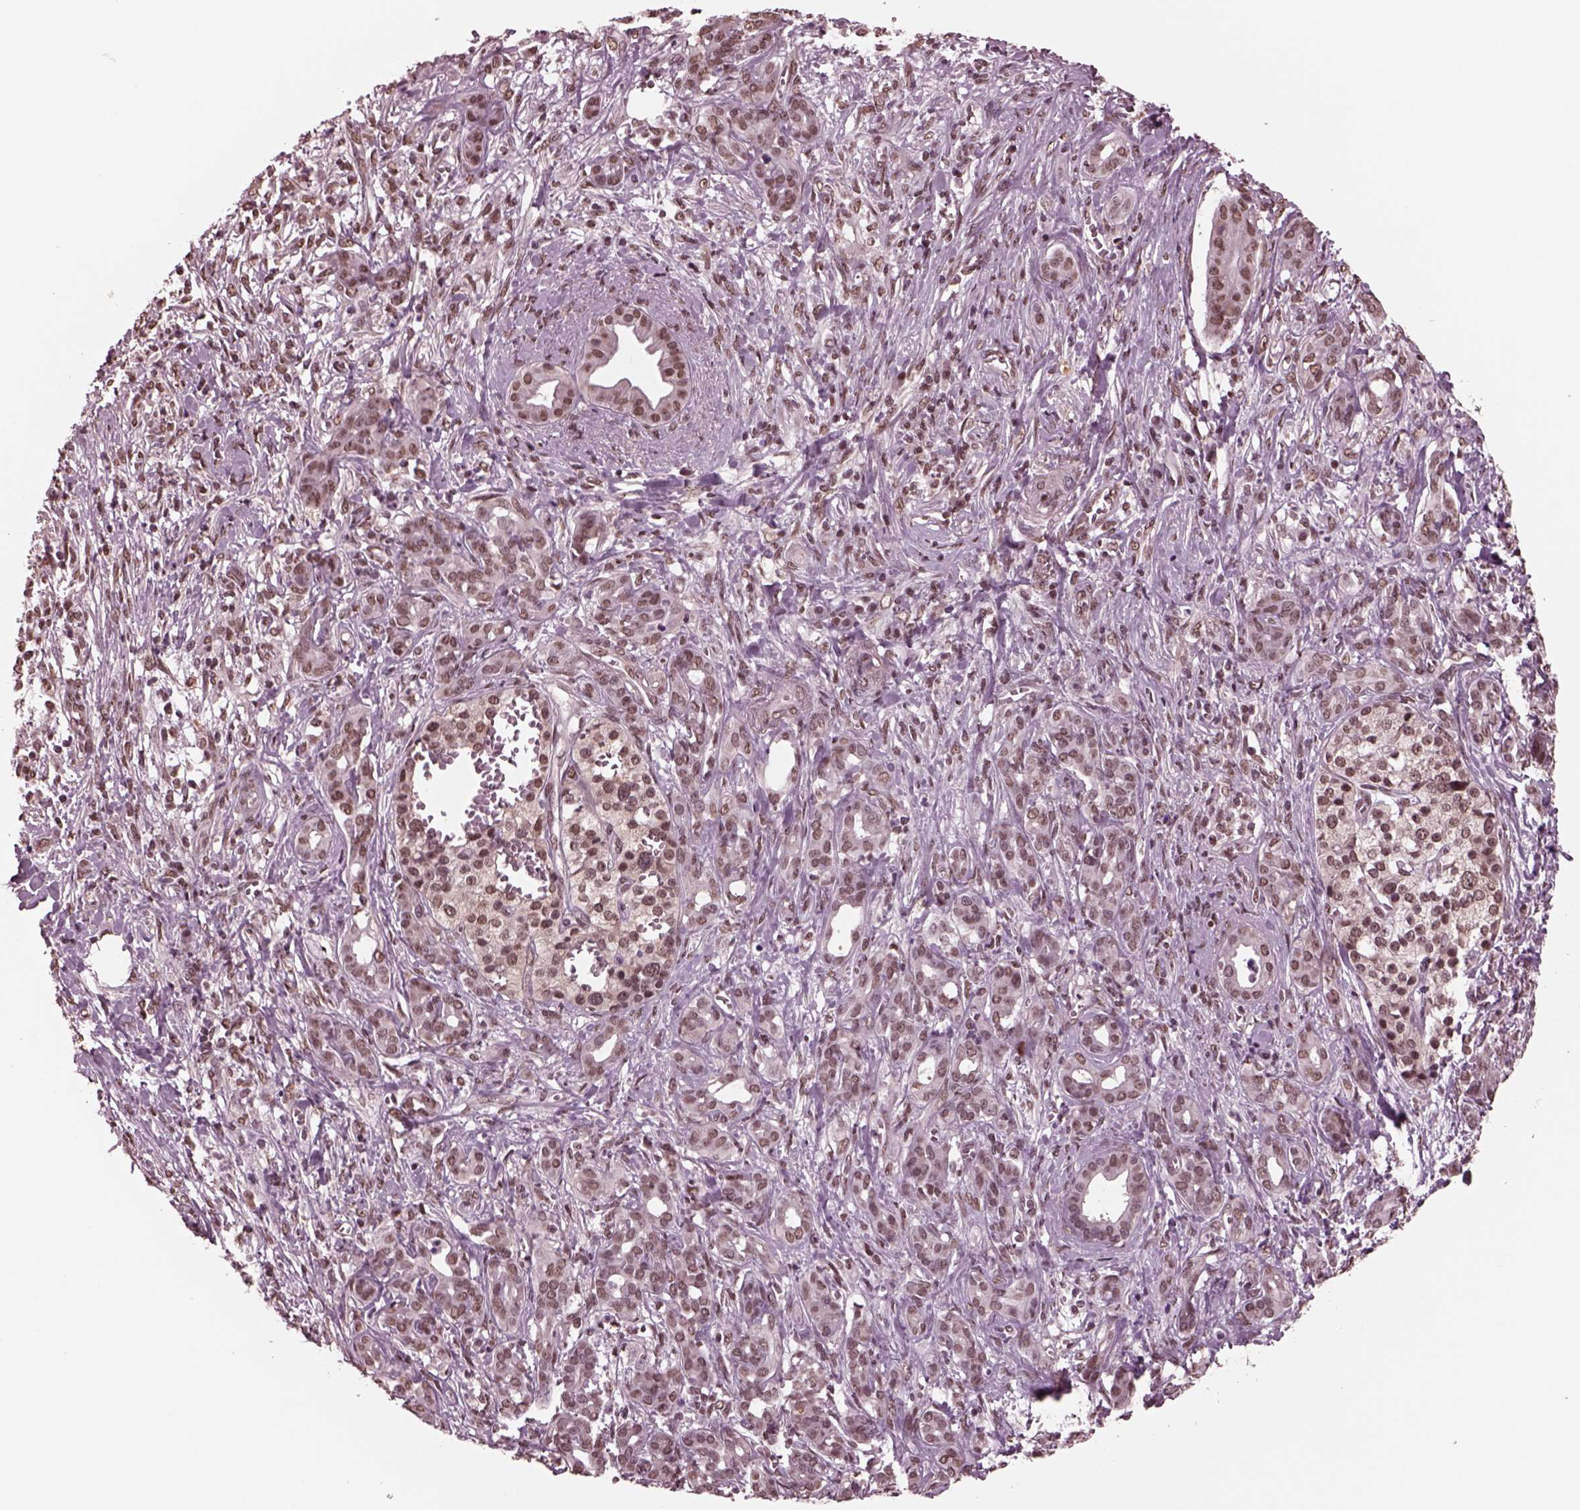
{"staining": {"intensity": "weak", "quantity": ">75%", "location": "nuclear"}, "tissue": "pancreatic cancer", "cell_type": "Tumor cells", "image_type": "cancer", "snomed": [{"axis": "morphology", "description": "Adenocarcinoma, NOS"}, {"axis": "topography", "description": "Pancreas"}], "caption": "About >75% of tumor cells in human adenocarcinoma (pancreatic) reveal weak nuclear protein expression as visualized by brown immunohistochemical staining.", "gene": "NAP1L5", "patient": {"sex": "male", "age": 61}}